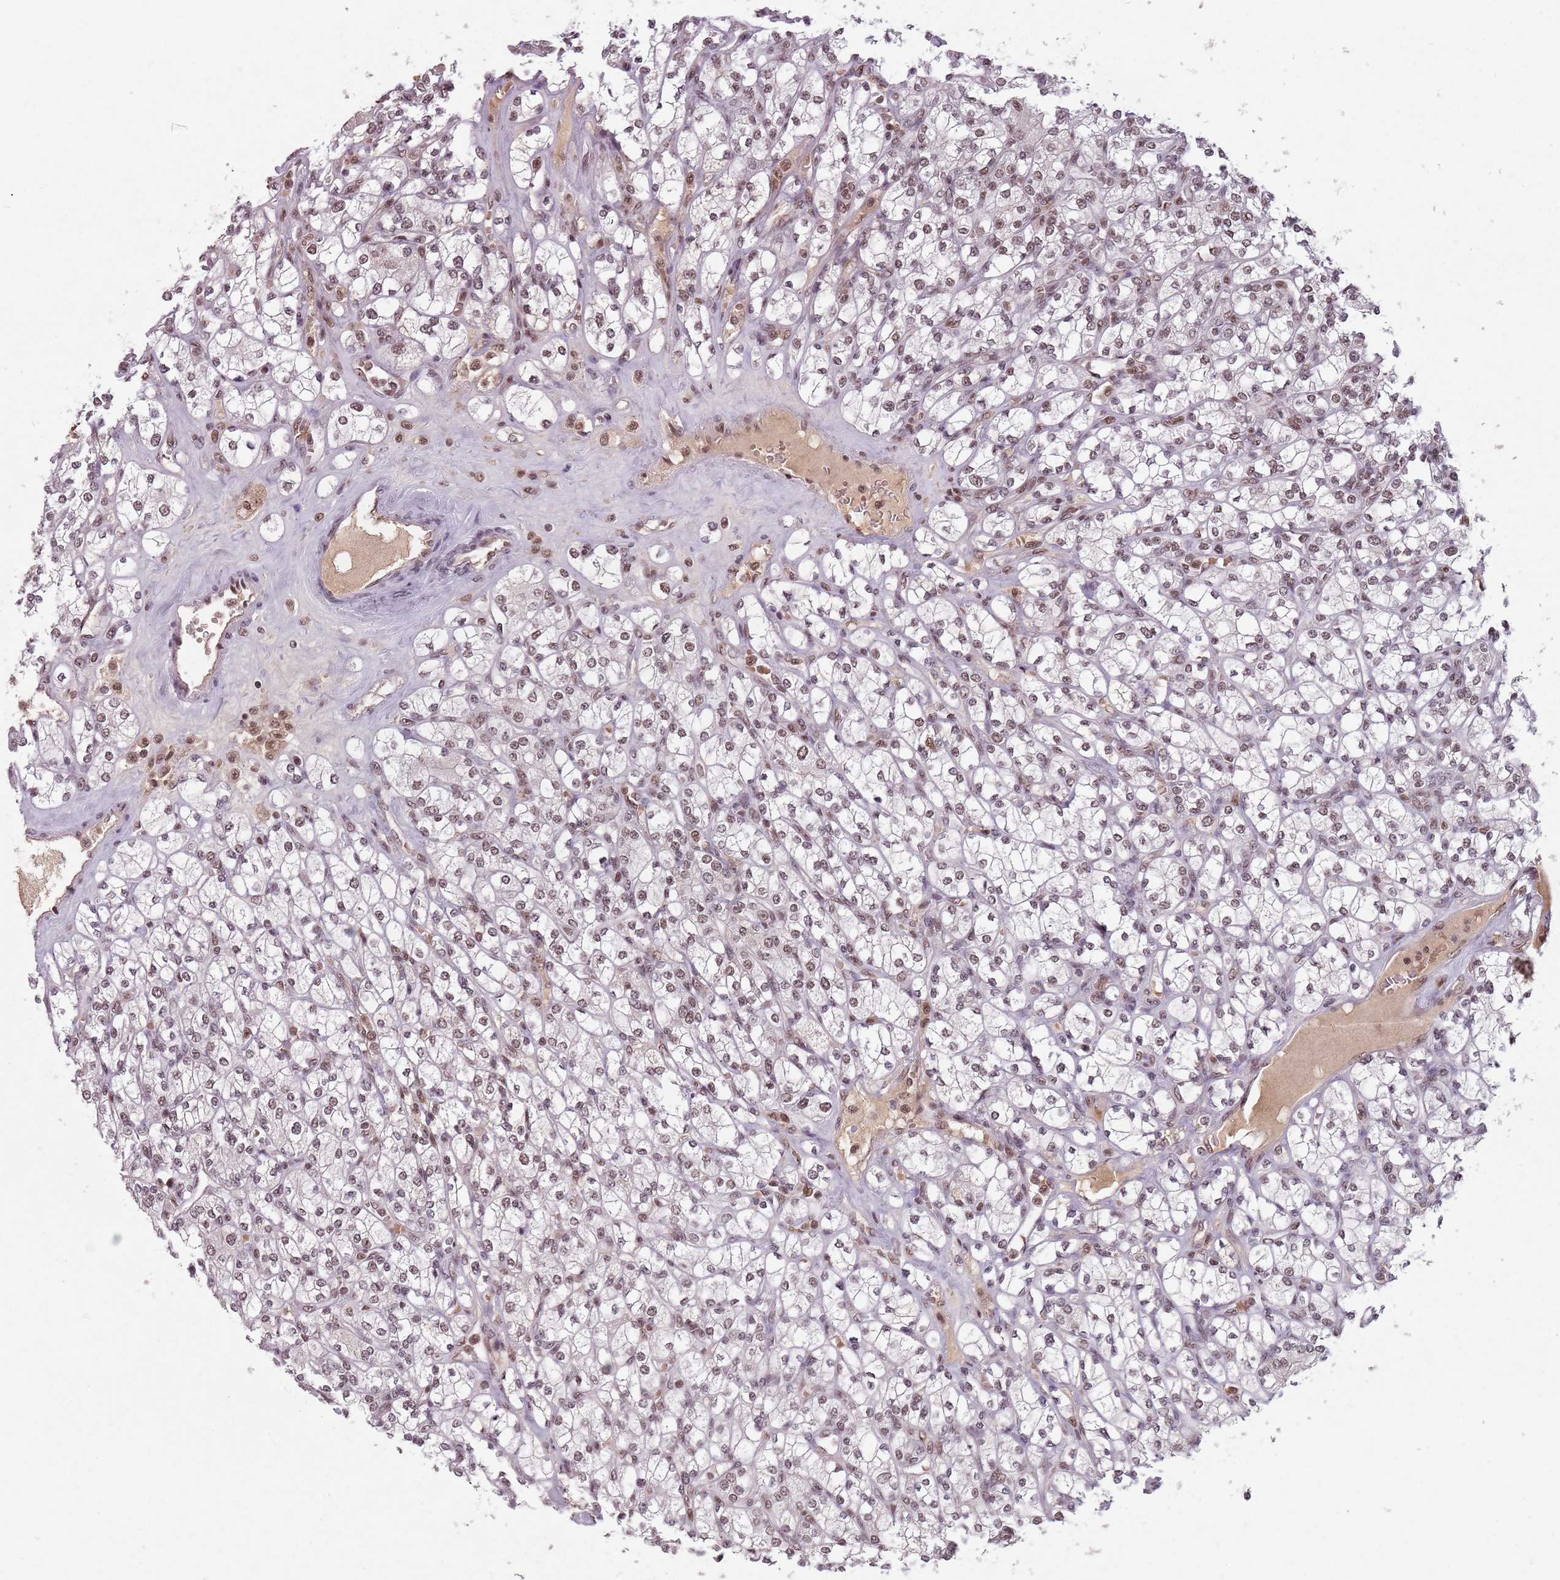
{"staining": {"intensity": "moderate", "quantity": "25%-75%", "location": "nuclear"}, "tissue": "renal cancer", "cell_type": "Tumor cells", "image_type": "cancer", "snomed": [{"axis": "morphology", "description": "Adenocarcinoma, NOS"}, {"axis": "topography", "description": "Kidney"}], "caption": "Moderate nuclear positivity for a protein is present in about 25%-75% of tumor cells of adenocarcinoma (renal) using immunohistochemistry.", "gene": "NCBP1", "patient": {"sex": "male", "age": 77}}